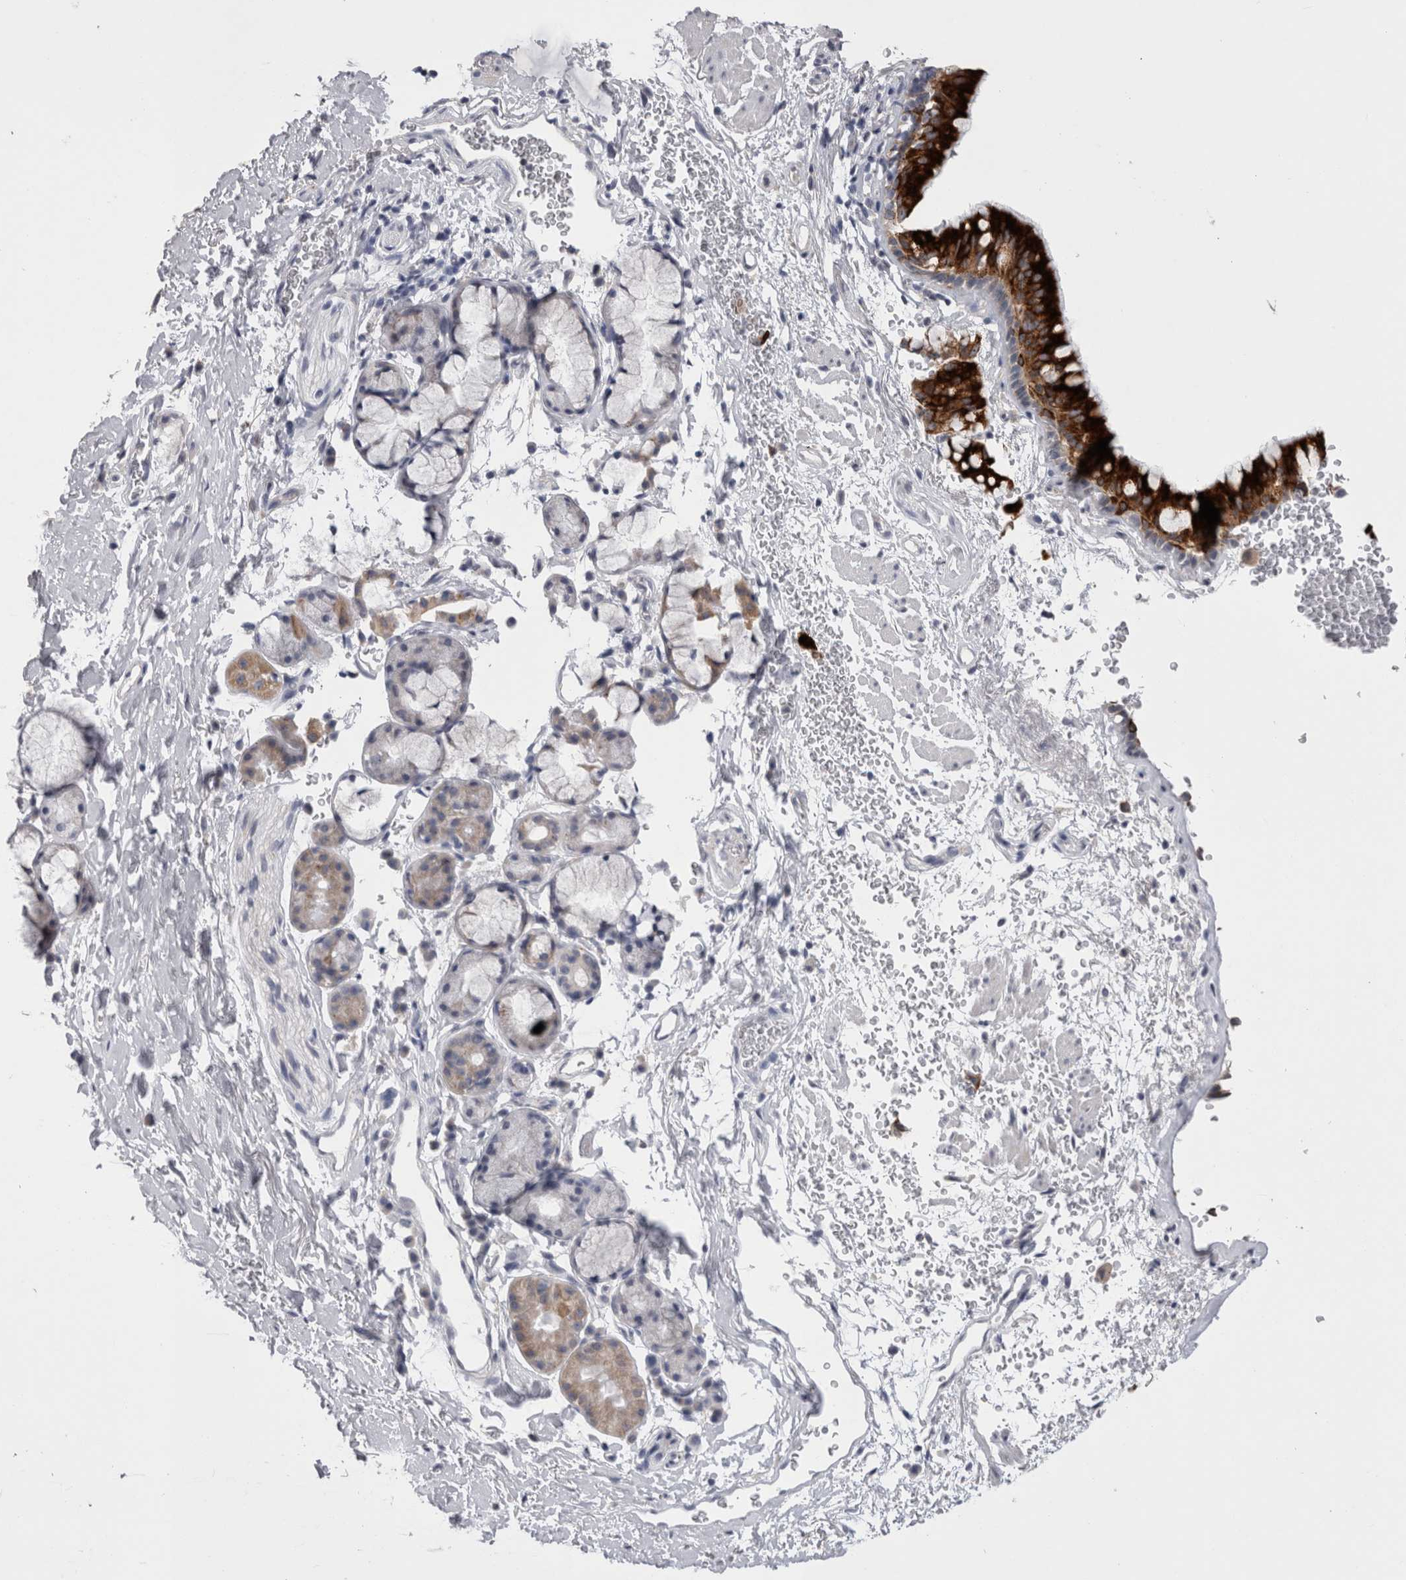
{"staining": {"intensity": "strong", "quantity": ">75%", "location": "cytoplasmic/membranous"}, "tissue": "bronchus", "cell_type": "Respiratory epithelial cells", "image_type": "normal", "snomed": [{"axis": "morphology", "description": "Normal tissue, NOS"}, {"axis": "topography", "description": "Cartilage tissue"}, {"axis": "topography", "description": "Bronchus"}], "caption": "Respiratory epithelial cells show strong cytoplasmic/membranous positivity in approximately >75% of cells in normal bronchus.", "gene": "PWP2", "patient": {"sex": "female", "age": 53}}